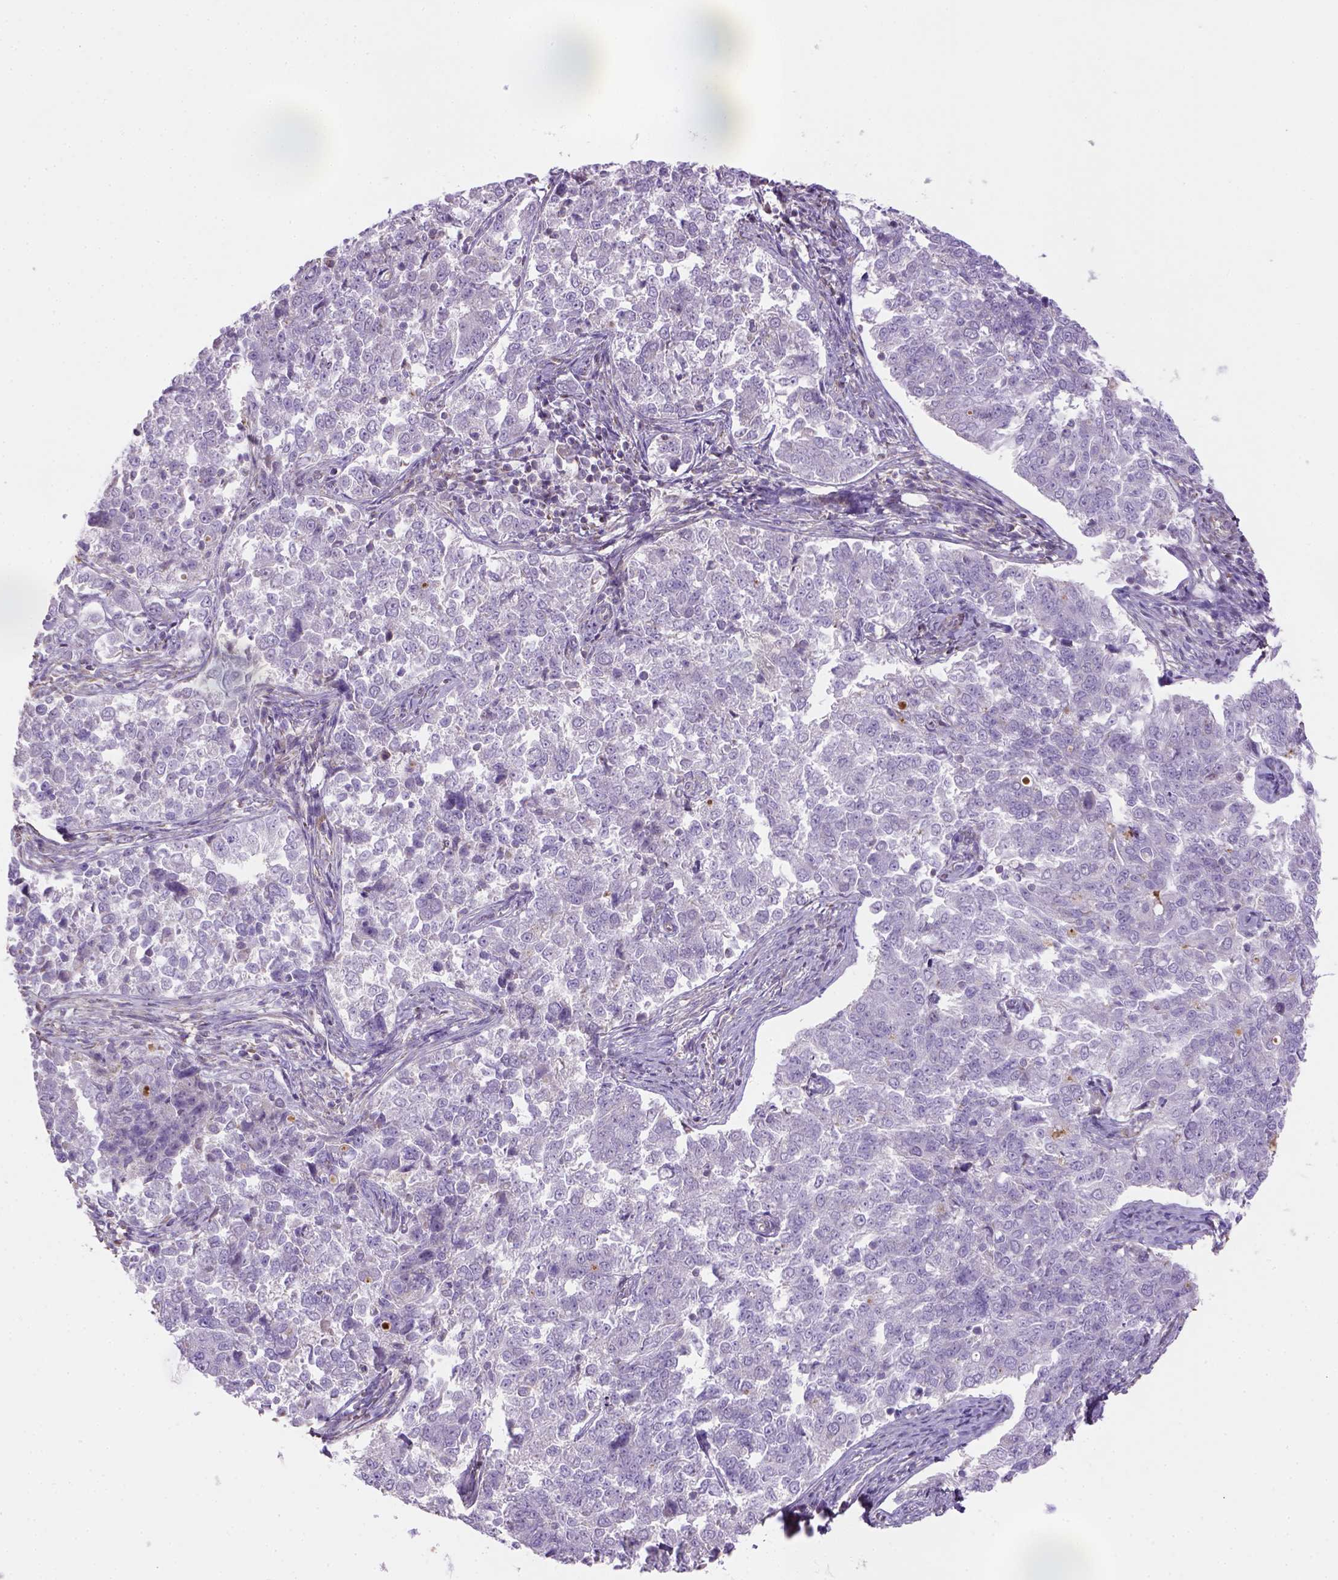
{"staining": {"intensity": "negative", "quantity": "none", "location": "none"}, "tissue": "endometrial cancer", "cell_type": "Tumor cells", "image_type": "cancer", "snomed": [{"axis": "morphology", "description": "Adenocarcinoma, NOS"}, {"axis": "topography", "description": "Endometrium"}], "caption": "Immunohistochemical staining of human endometrial cancer exhibits no significant positivity in tumor cells. (Stains: DAB immunohistochemistry (IHC) with hematoxylin counter stain, Microscopy: brightfield microscopy at high magnification).", "gene": "HTRA1", "patient": {"sex": "female", "age": 43}}